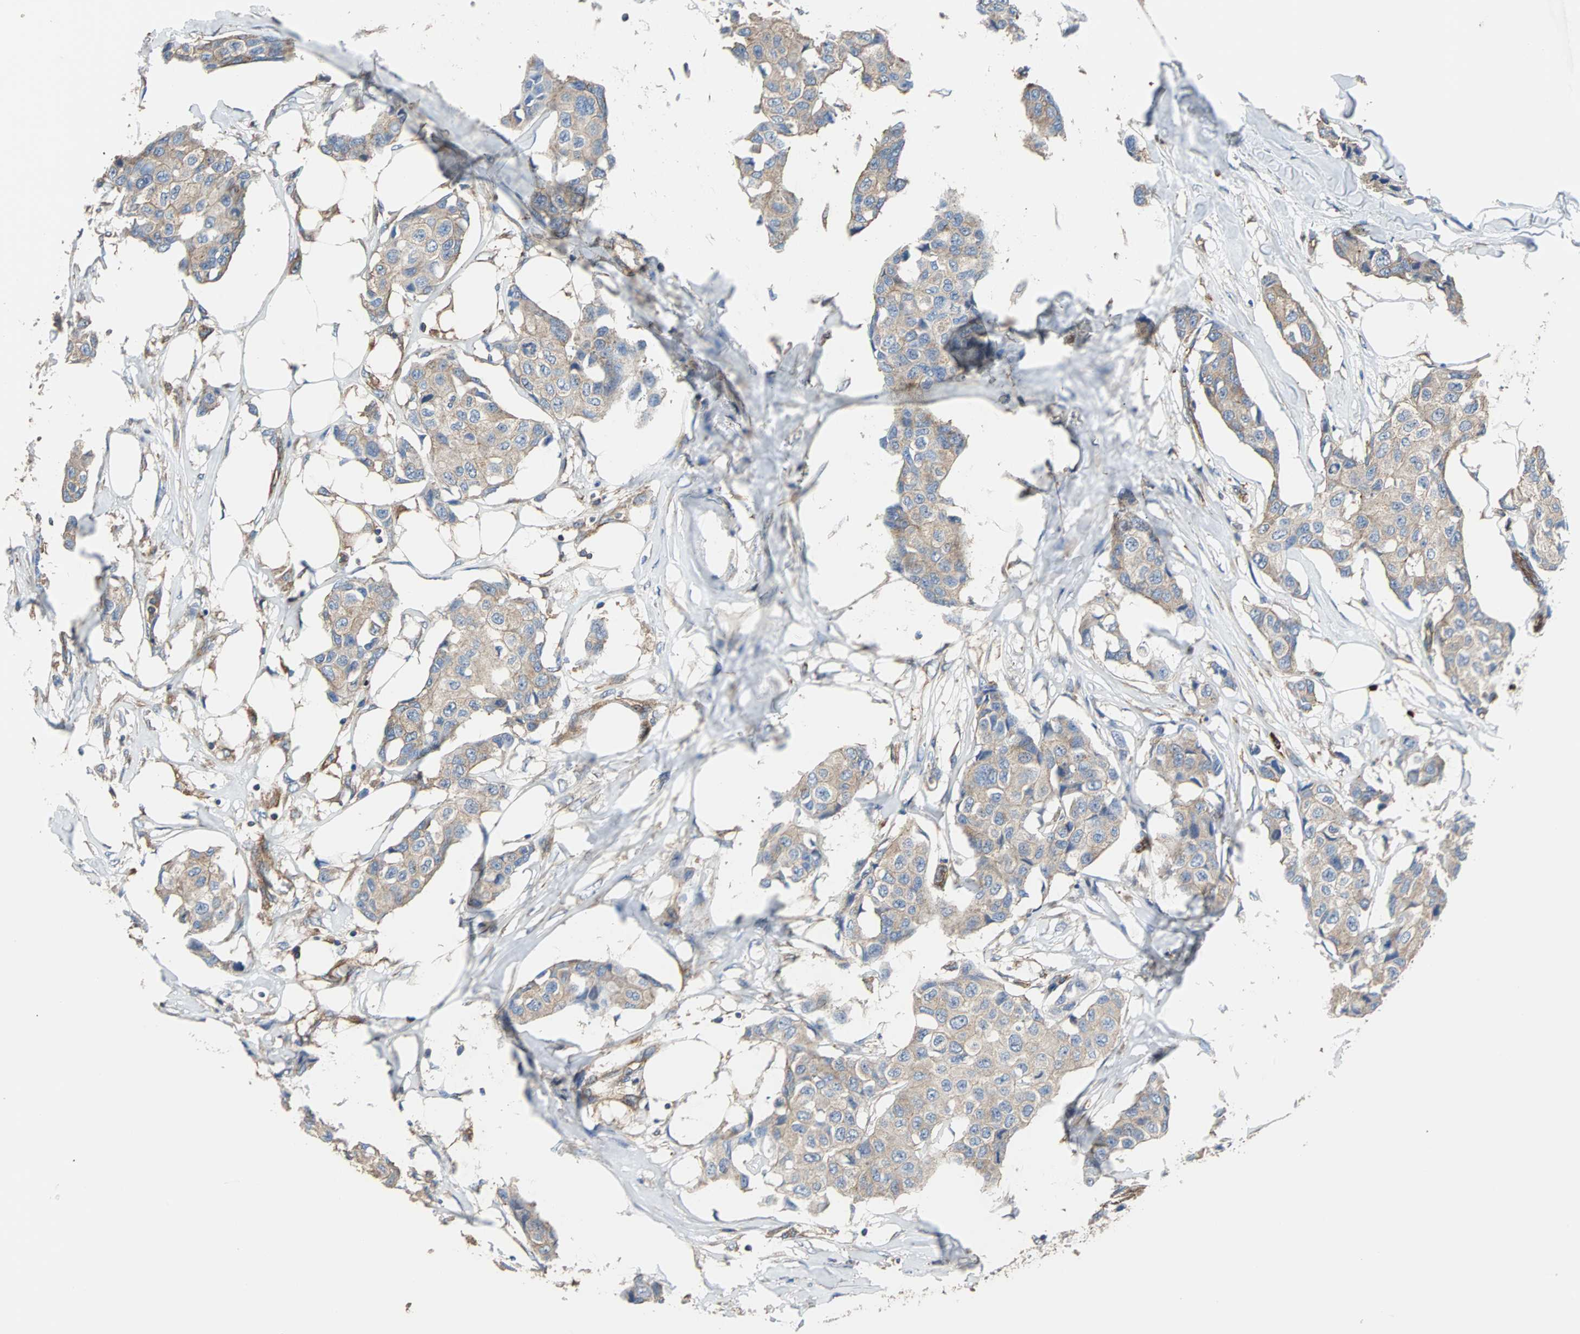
{"staining": {"intensity": "weak", "quantity": ">75%", "location": "cytoplasmic/membranous"}, "tissue": "breast cancer", "cell_type": "Tumor cells", "image_type": "cancer", "snomed": [{"axis": "morphology", "description": "Duct carcinoma"}, {"axis": "topography", "description": "Breast"}], "caption": "This histopathology image displays breast cancer stained with immunohistochemistry (IHC) to label a protein in brown. The cytoplasmic/membranous of tumor cells show weak positivity for the protein. Nuclei are counter-stained blue.", "gene": "PLCG2", "patient": {"sex": "female", "age": 80}}